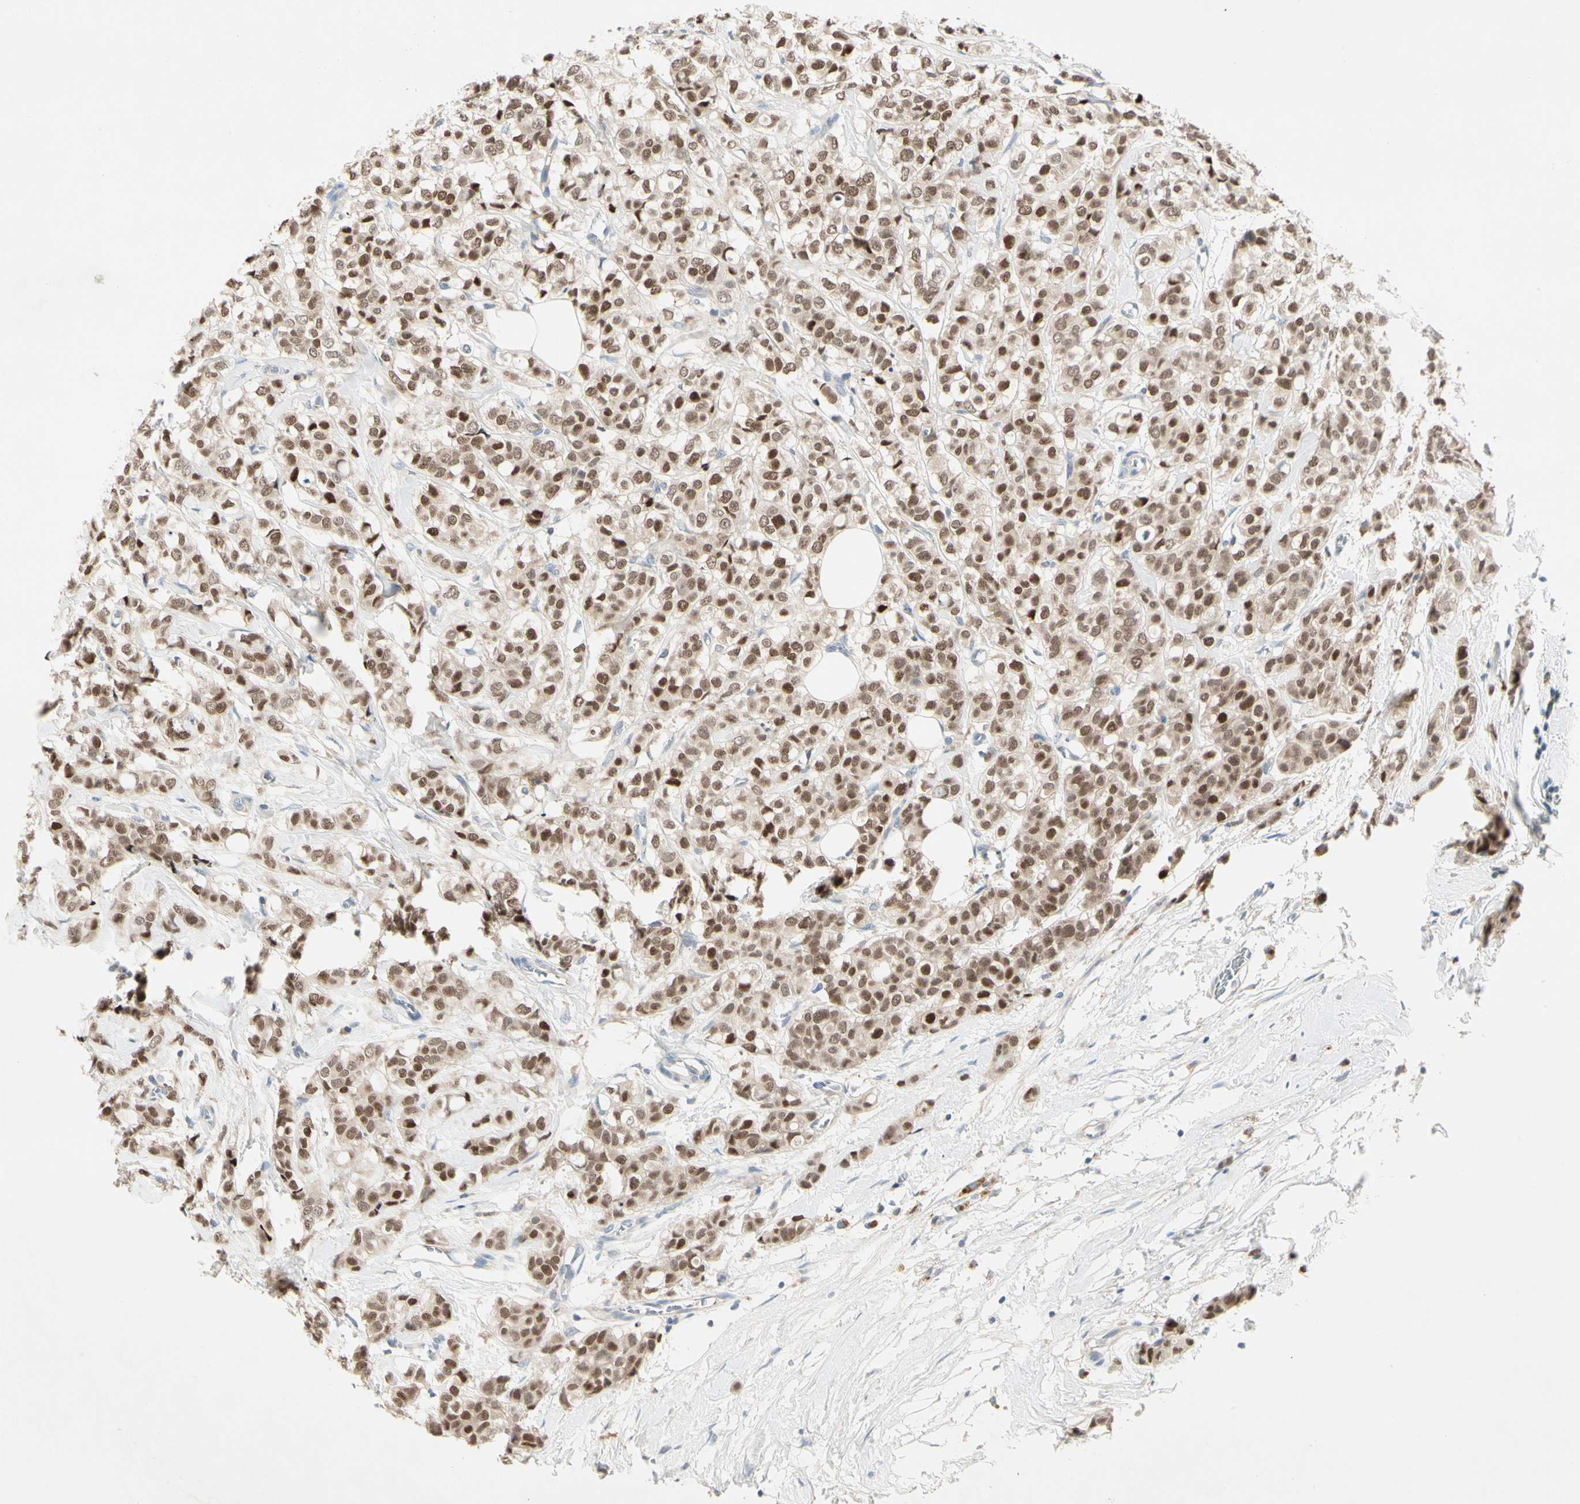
{"staining": {"intensity": "moderate", "quantity": ">75%", "location": "cytoplasmic/membranous,nuclear"}, "tissue": "breast cancer", "cell_type": "Tumor cells", "image_type": "cancer", "snomed": [{"axis": "morphology", "description": "Lobular carcinoma"}, {"axis": "topography", "description": "Breast"}], "caption": "High-power microscopy captured an immunohistochemistry (IHC) photomicrograph of breast cancer, revealing moderate cytoplasmic/membranous and nuclear staining in about >75% of tumor cells.", "gene": "IL1R1", "patient": {"sex": "female", "age": 60}}